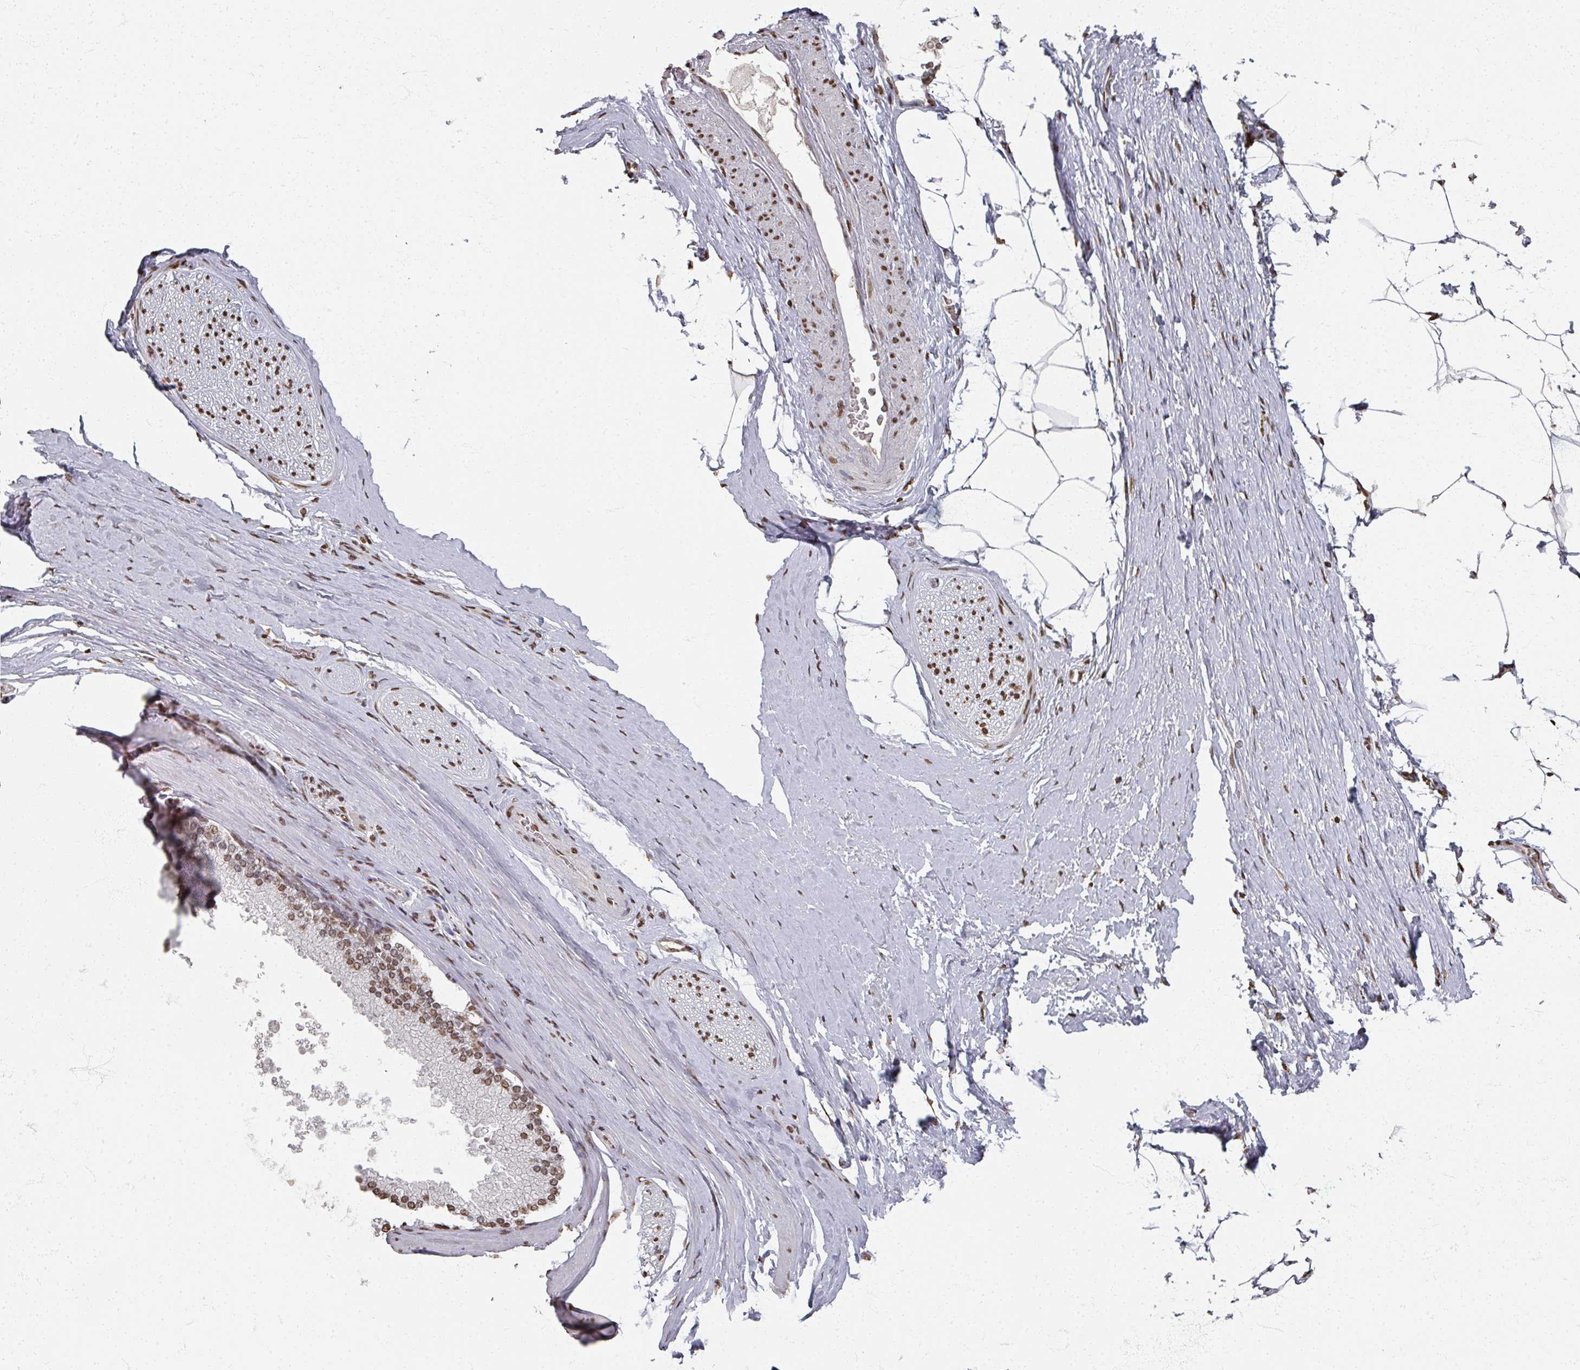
{"staining": {"intensity": "moderate", "quantity": "<25%", "location": "nuclear"}, "tissue": "adipose tissue", "cell_type": "Adipocytes", "image_type": "normal", "snomed": [{"axis": "morphology", "description": "Normal tissue, NOS"}, {"axis": "morphology", "description": "Adenocarcinoma, High grade"}, {"axis": "topography", "description": "Prostate"}, {"axis": "topography", "description": "Peripheral nerve tissue"}], "caption": "Adipose tissue stained with immunohistochemistry (IHC) displays moderate nuclear positivity in approximately <25% of adipocytes.", "gene": "DCUN1D5", "patient": {"sex": "male", "age": 68}}